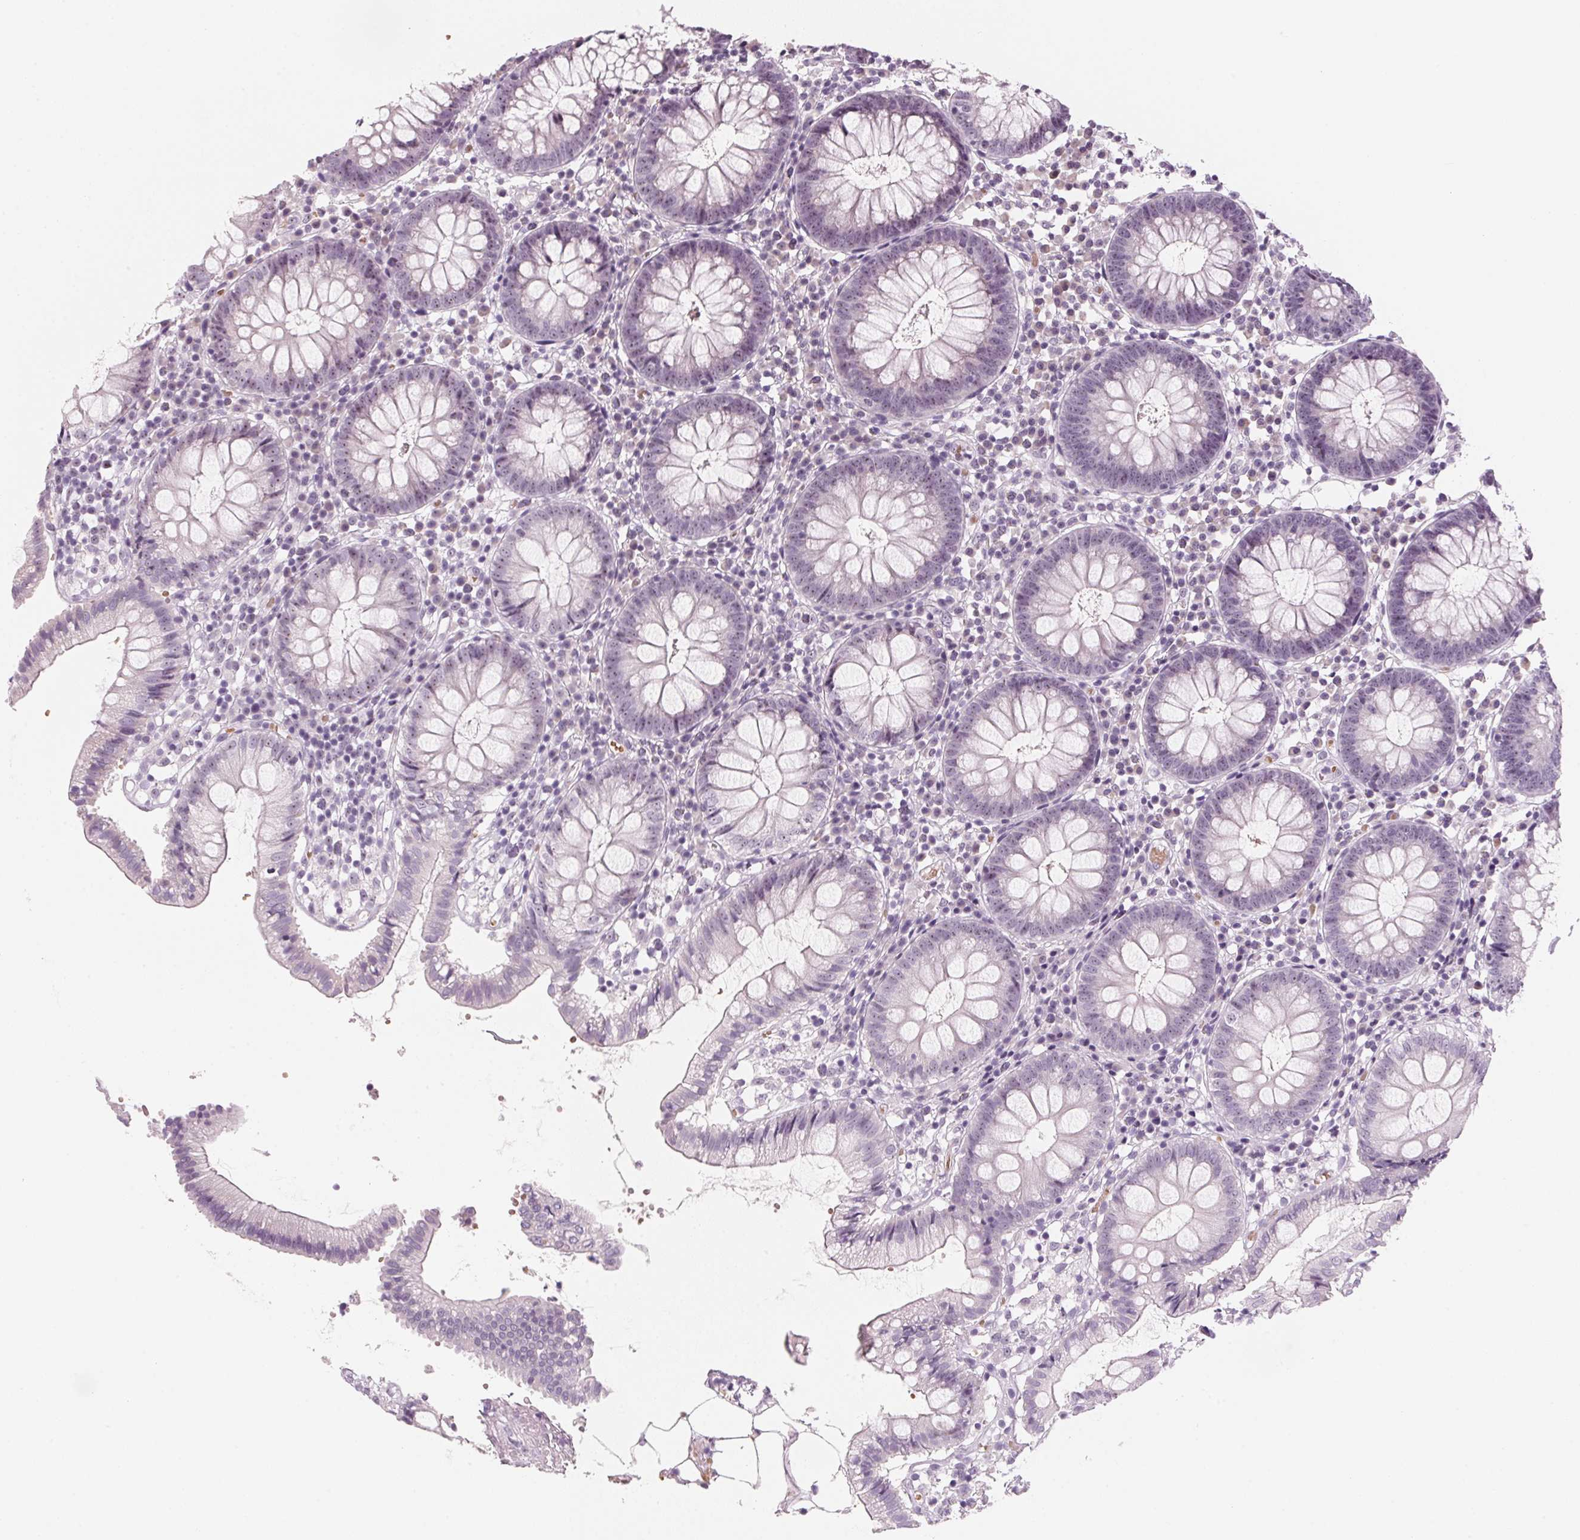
{"staining": {"intensity": "negative", "quantity": "none", "location": "none"}, "tissue": "colon", "cell_type": "Endothelial cells", "image_type": "normal", "snomed": [{"axis": "morphology", "description": "Normal tissue, NOS"}, {"axis": "morphology", "description": "Adenocarcinoma, NOS"}, {"axis": "topography", "description": "Colon"}], "caption": "Unremarkable colon was stained to show a protein in brown. There is no significant positivity in endothelial cells.", "gene": "DNTTIP2", "patient": {"sex": "male", "age": 83}}